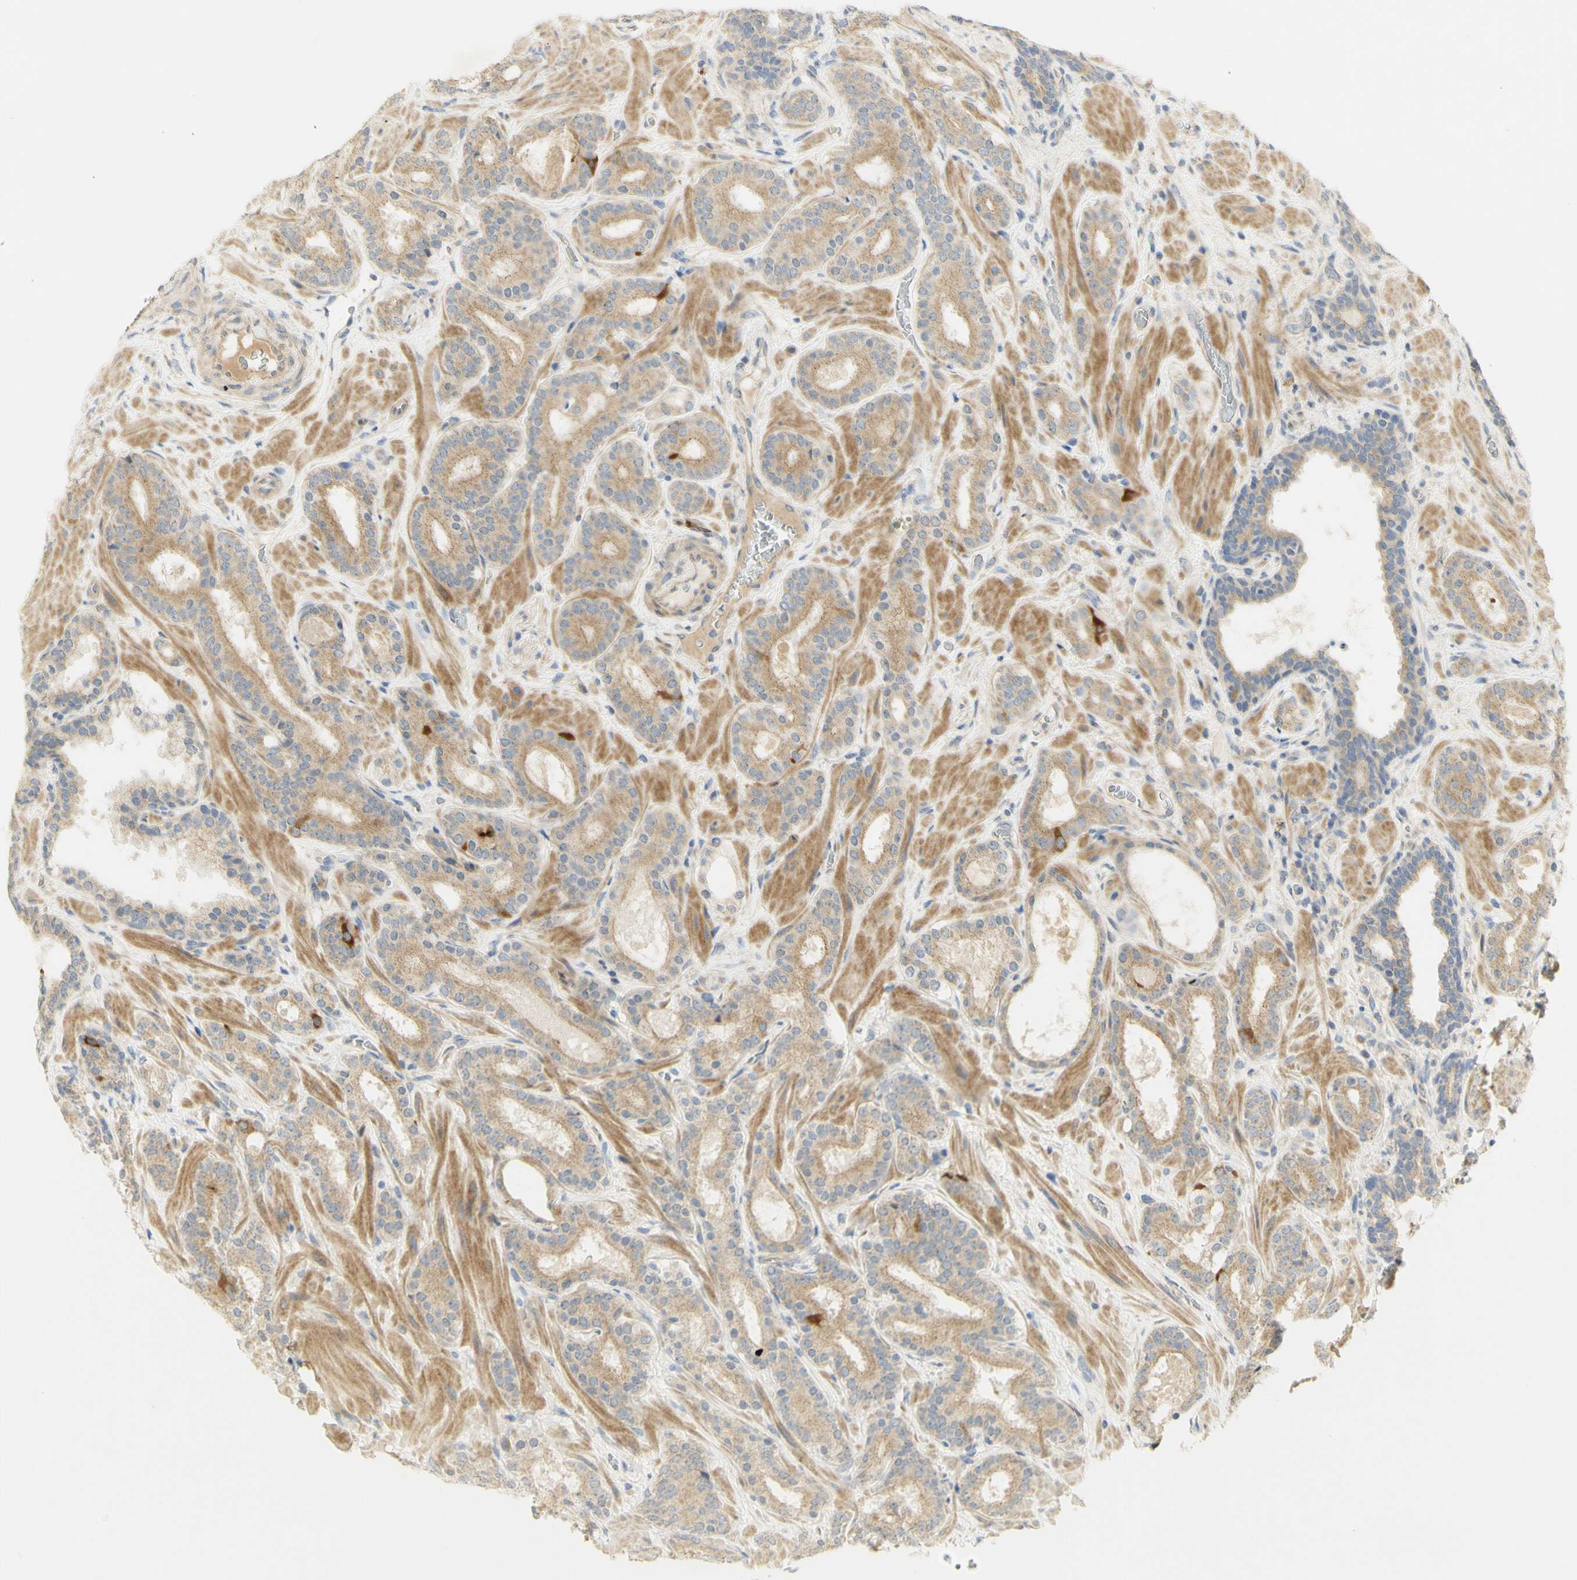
{"staining": {"intensity": "moderate", "quantity": ">75%", "location": "cytoplasmic/membranous"}, "tissue": "prostate cancer", "cell_type": "Tumor cells", "image_type": "cancer", "snomed": [{"axis": "morphology", "description": "Adenocarcinoma, Low grade"}, {"axis": "topography", "description": "Prostate"}], "caption": "This image shows immunohistochemistry staining of prostate cancer (adenocarcinoma (low-grade)), with medium moderate cytoplasmic/membranous positivity in approximately >75% of tumor cells.", "gene": "KIF11", "patient": {"sex": "male", "age": 63}}